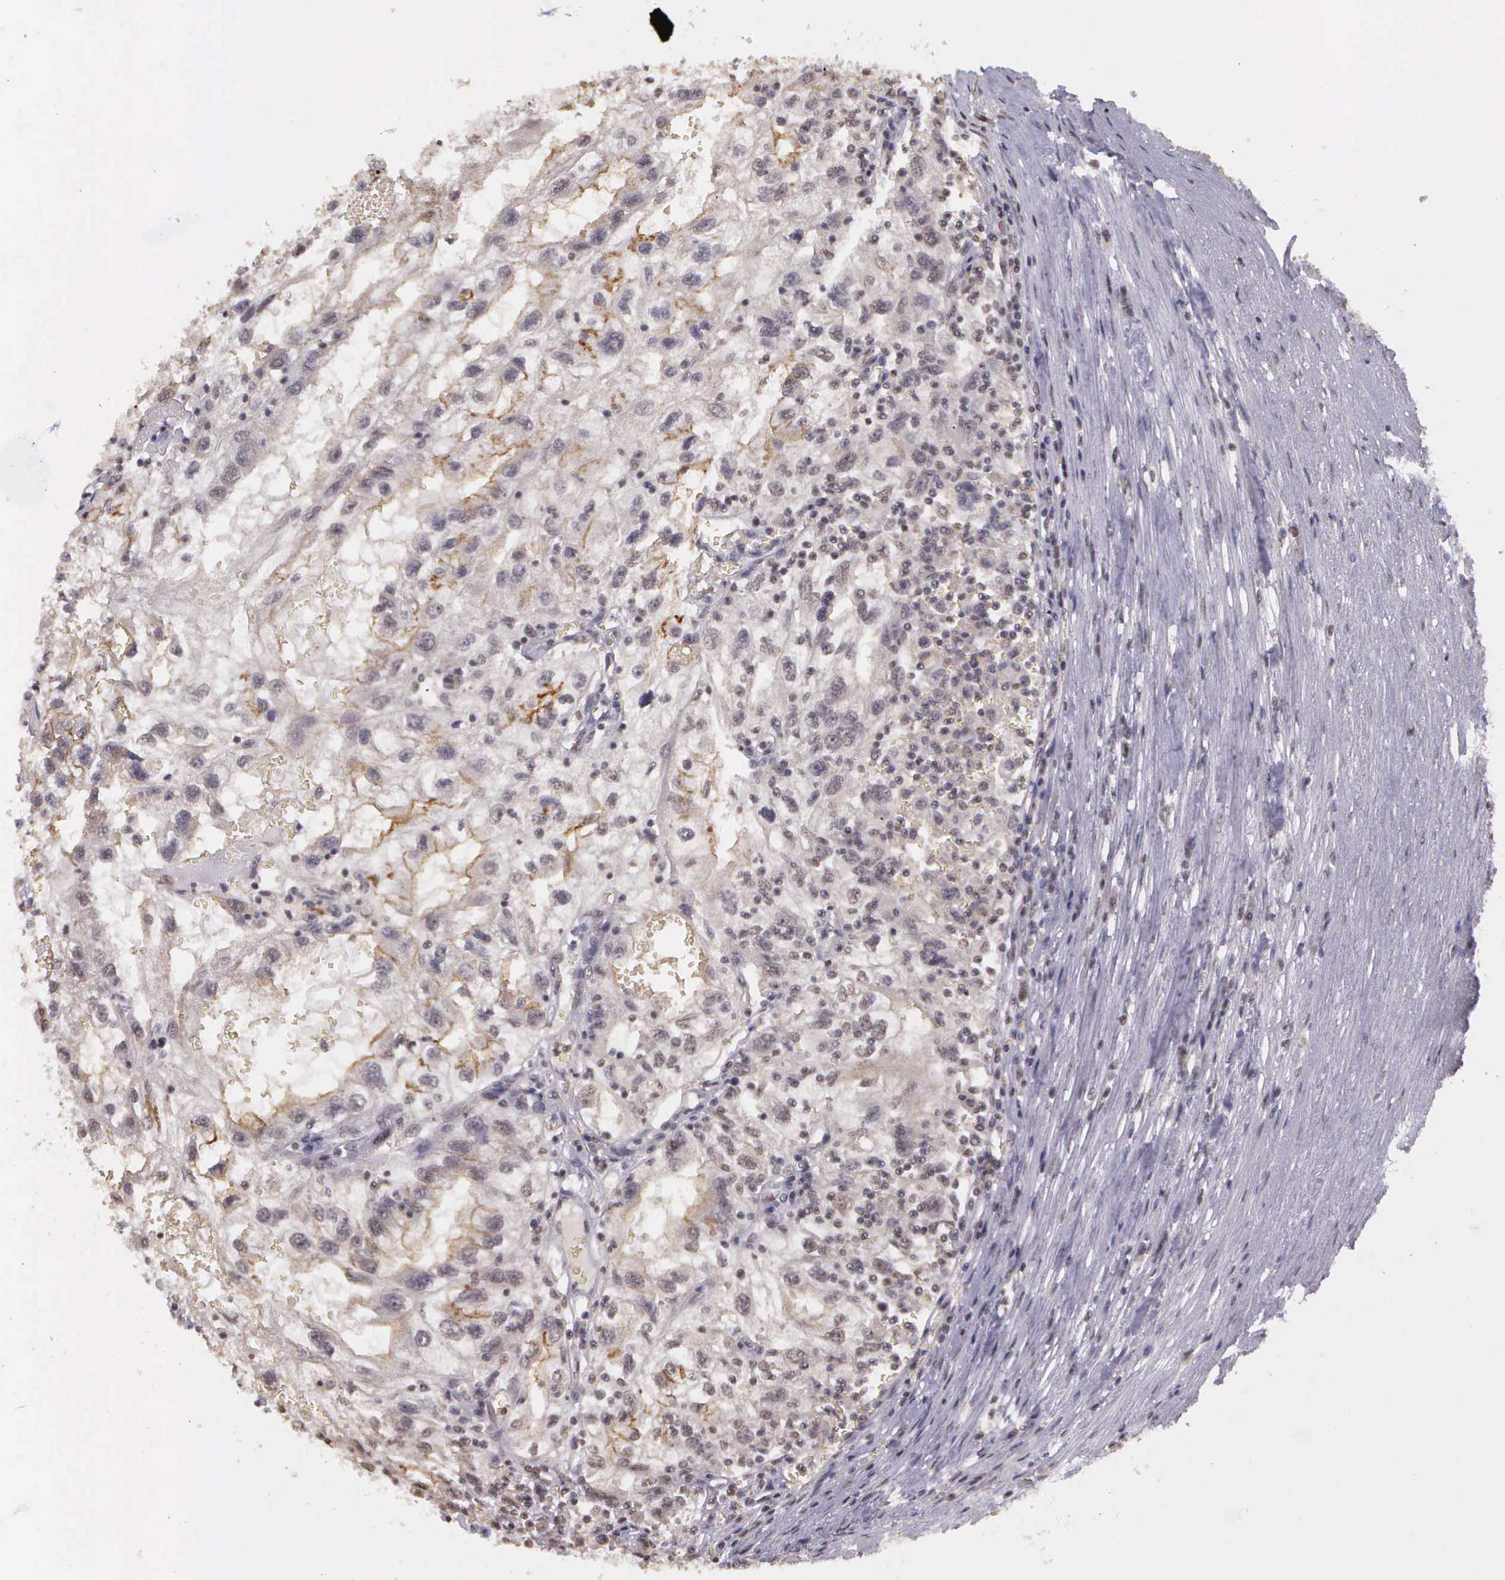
{"staining": {"intensity": "negative", "quantity": "none", "location": "none"}, "tissue": "renal cancer", "cell_type": "Tumor cells", "image_type": "cancer", "snomed": [{"axis": "morphology", "description": "Normal tissue, NOS"}, {"axis": "morphology", "description": "Adenocarcinoma, NOS"}, {"axis": "topography", "description": "Kidney"}], "caption": "DAB immunohistochemical staining of human adenocarcinoma (renal) demonstrates no significant expression in tumor cells.", "gene": "ARMCX5", "patient": {"sex": "male", "age": 71}}